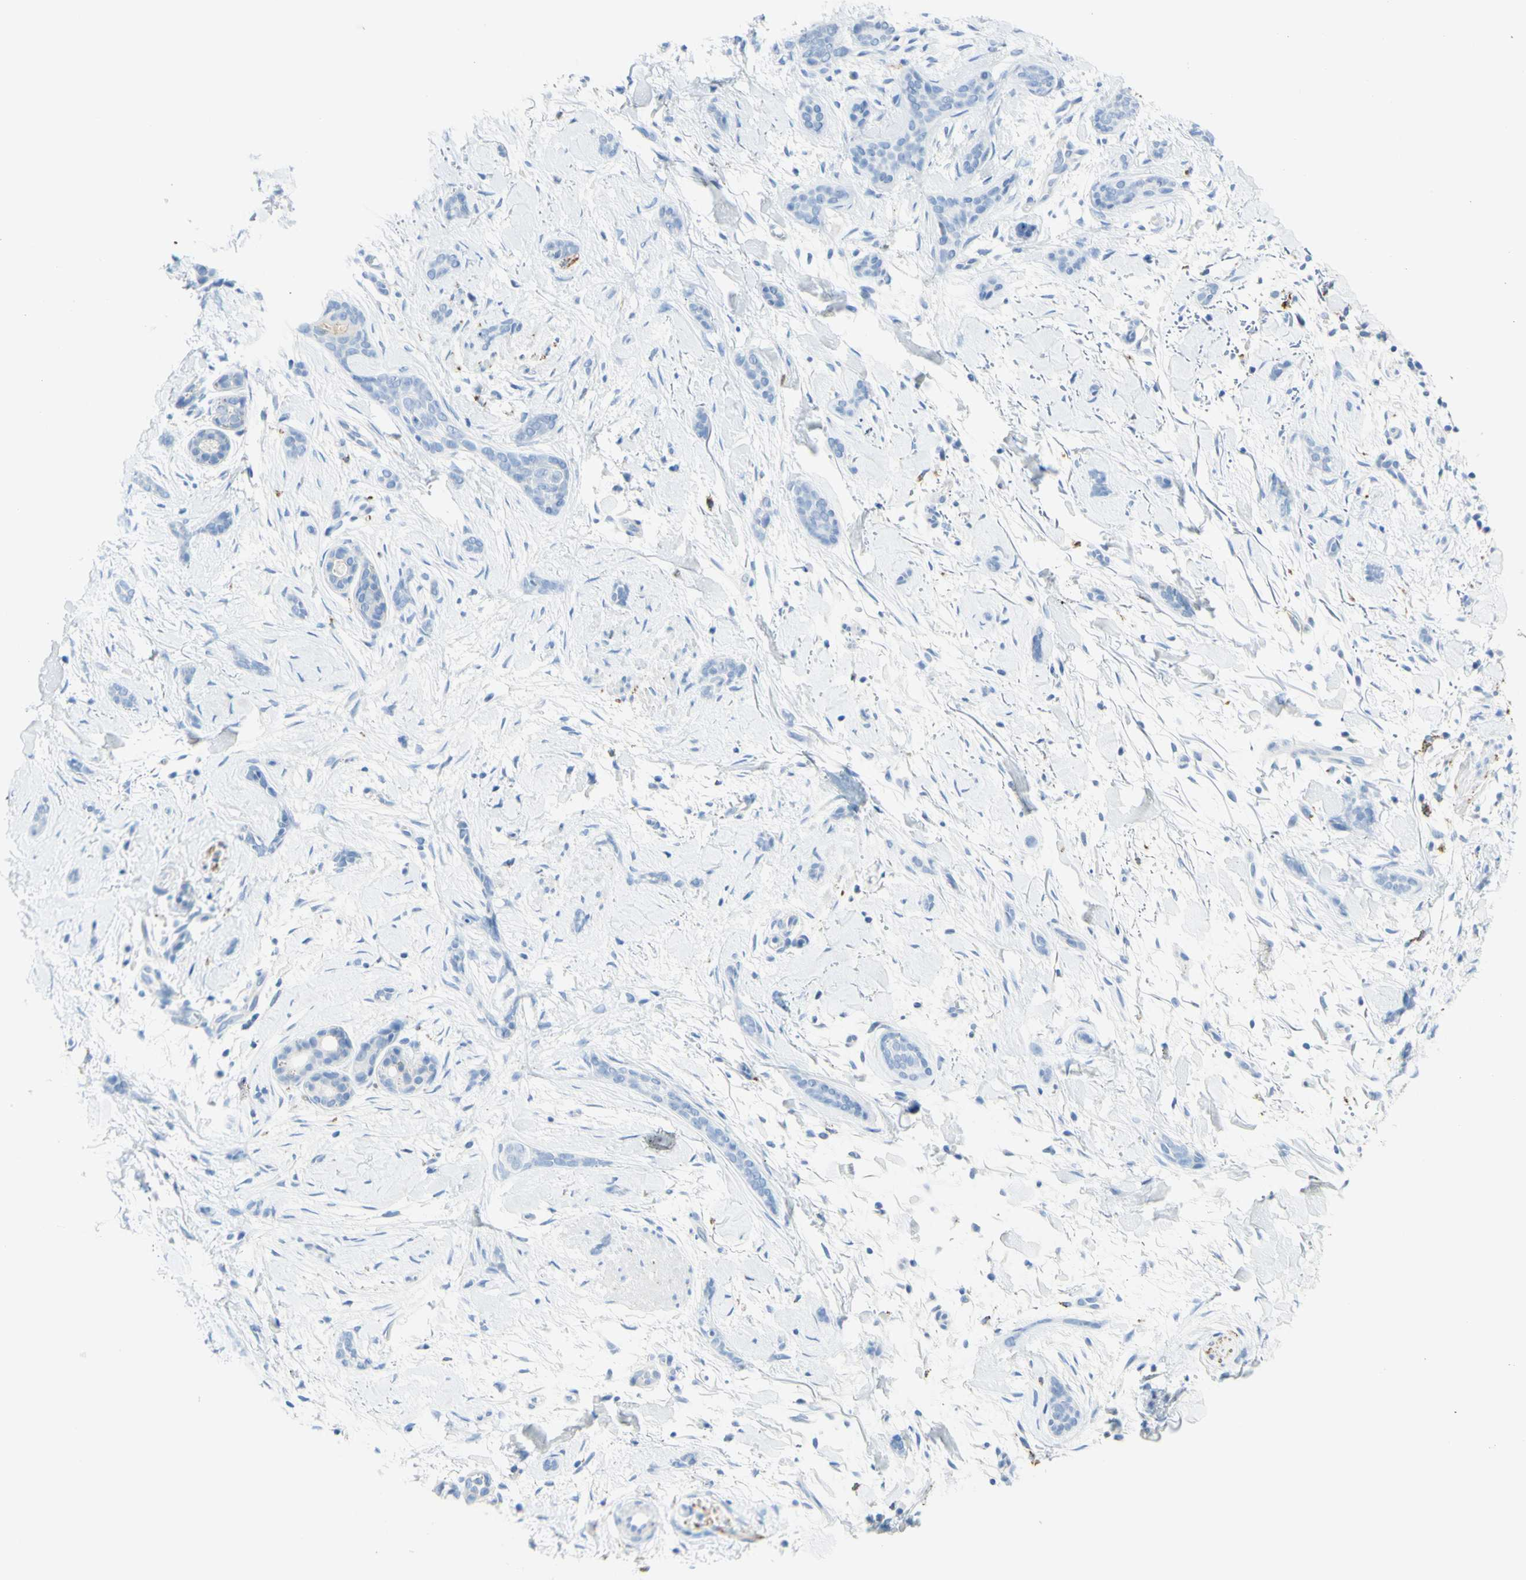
{"staining": {"intensity": "negative", "quantity": "none", "location": "none"}, "tissue": "skin cancer", "cell_type": "Tumor cells", "image_type": "cancer", "snomed": [{"axis": "morphology", "description": "Basal cell carcinoma"}, {"axis": "morphology", "description": "Adnexal tumor, benign"}, {"axis": "topography", "description": "Skin"}], "caption": "DAB (3,3'-diaminobenzidine) immunohistochemical staining of human skin cancer exhibits no significant positivity in tumor cells.", "gene": "TSPAN1", "patient": {"sex": "female", "age": 42}}